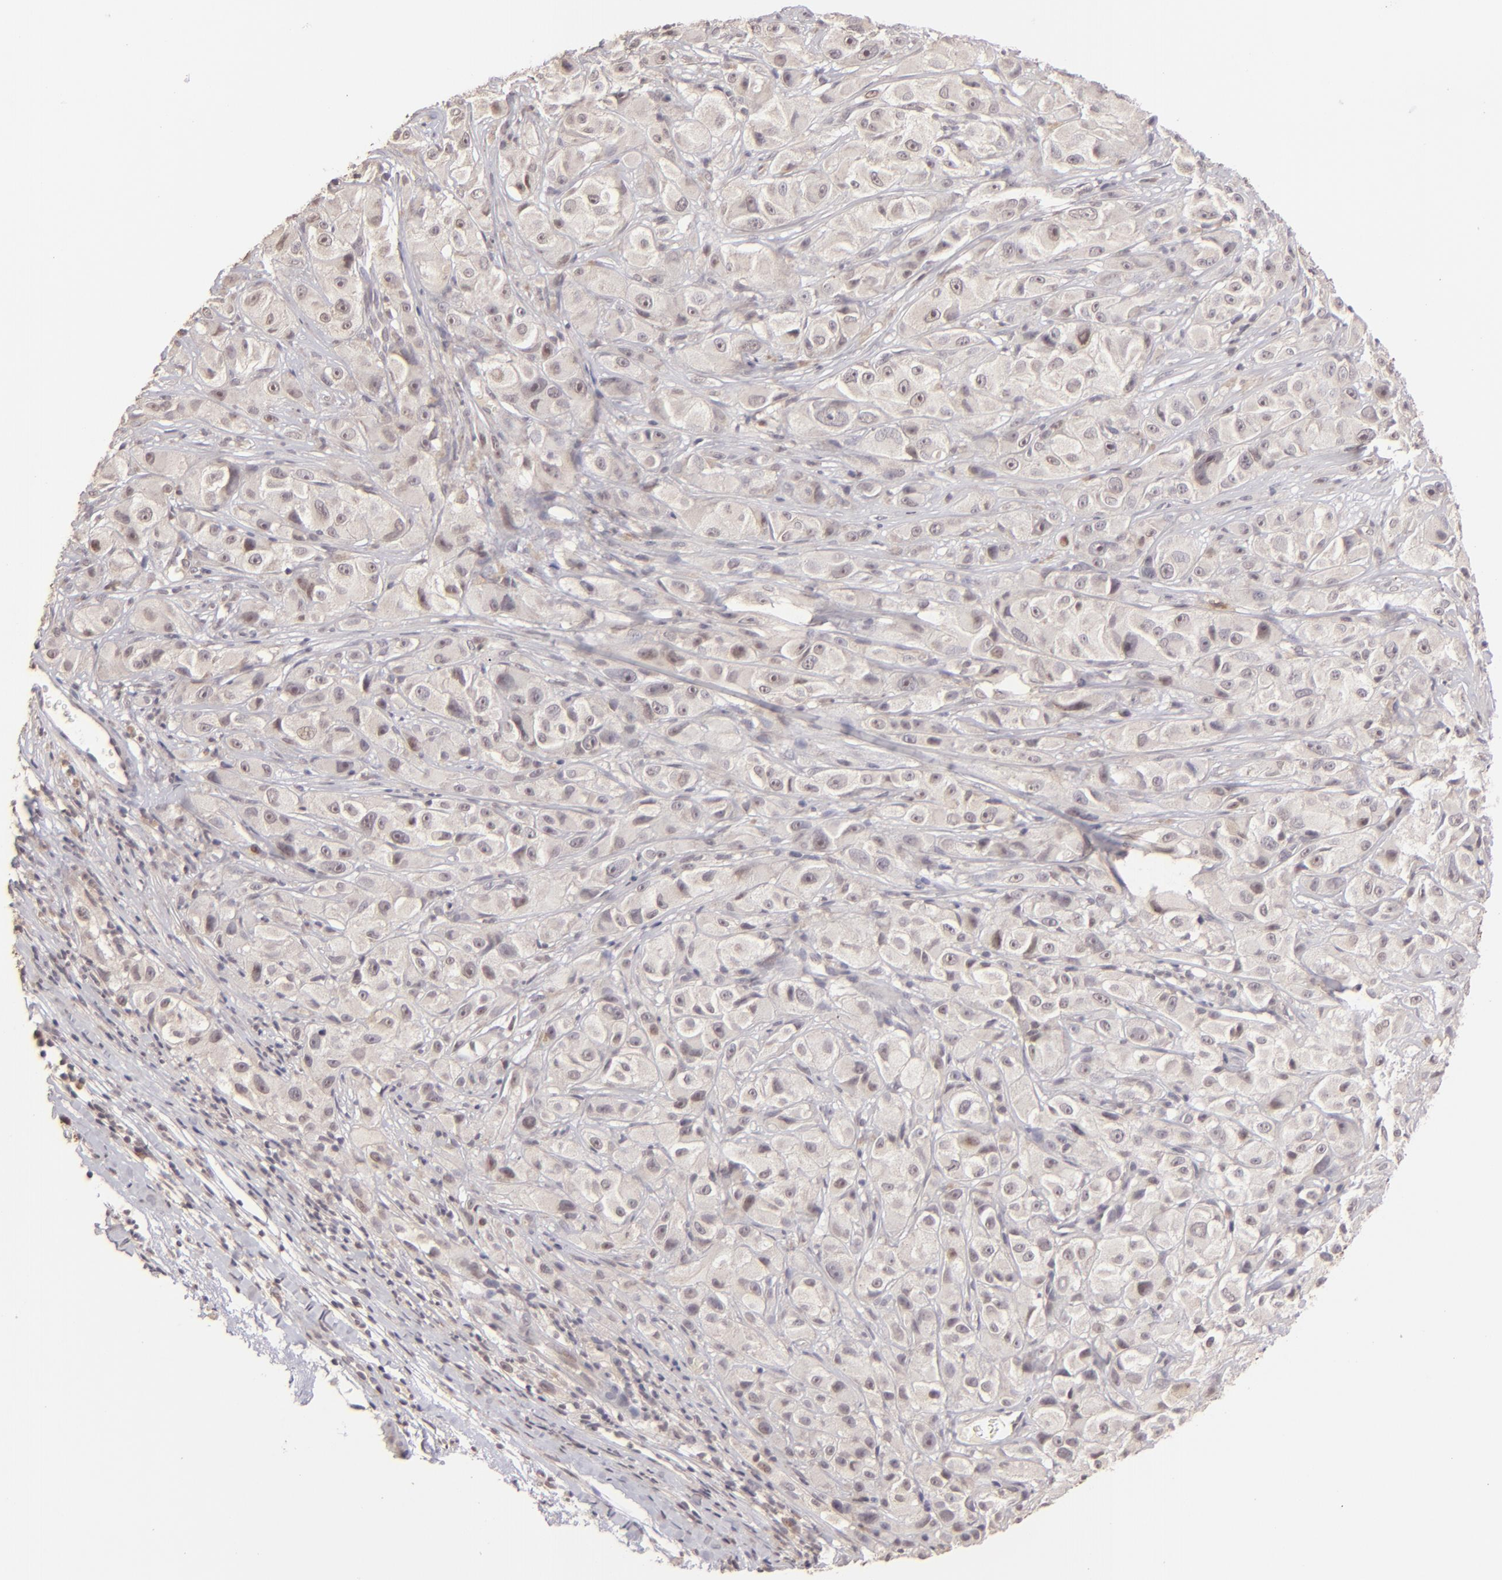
{"staining": {"intensity": "weak", "quantity": ">75%", "location": "cytoplasmic/membranous"}, "tissue": "melanoma", "cell_type": "Tumor cells", "image_type": "cancer", "snomed": [{"axis": "morphology", "description": "Malignant melanoma, NOS"}, {"axis": "topography", "description": "Skin"}], "caption": "Tumor cells display weak cytoplasmic/membranous staining in about >75% of cells in malignant melanoma.", "gene": "CLDN1", "patient": {"sex": "male", "age": 56}}